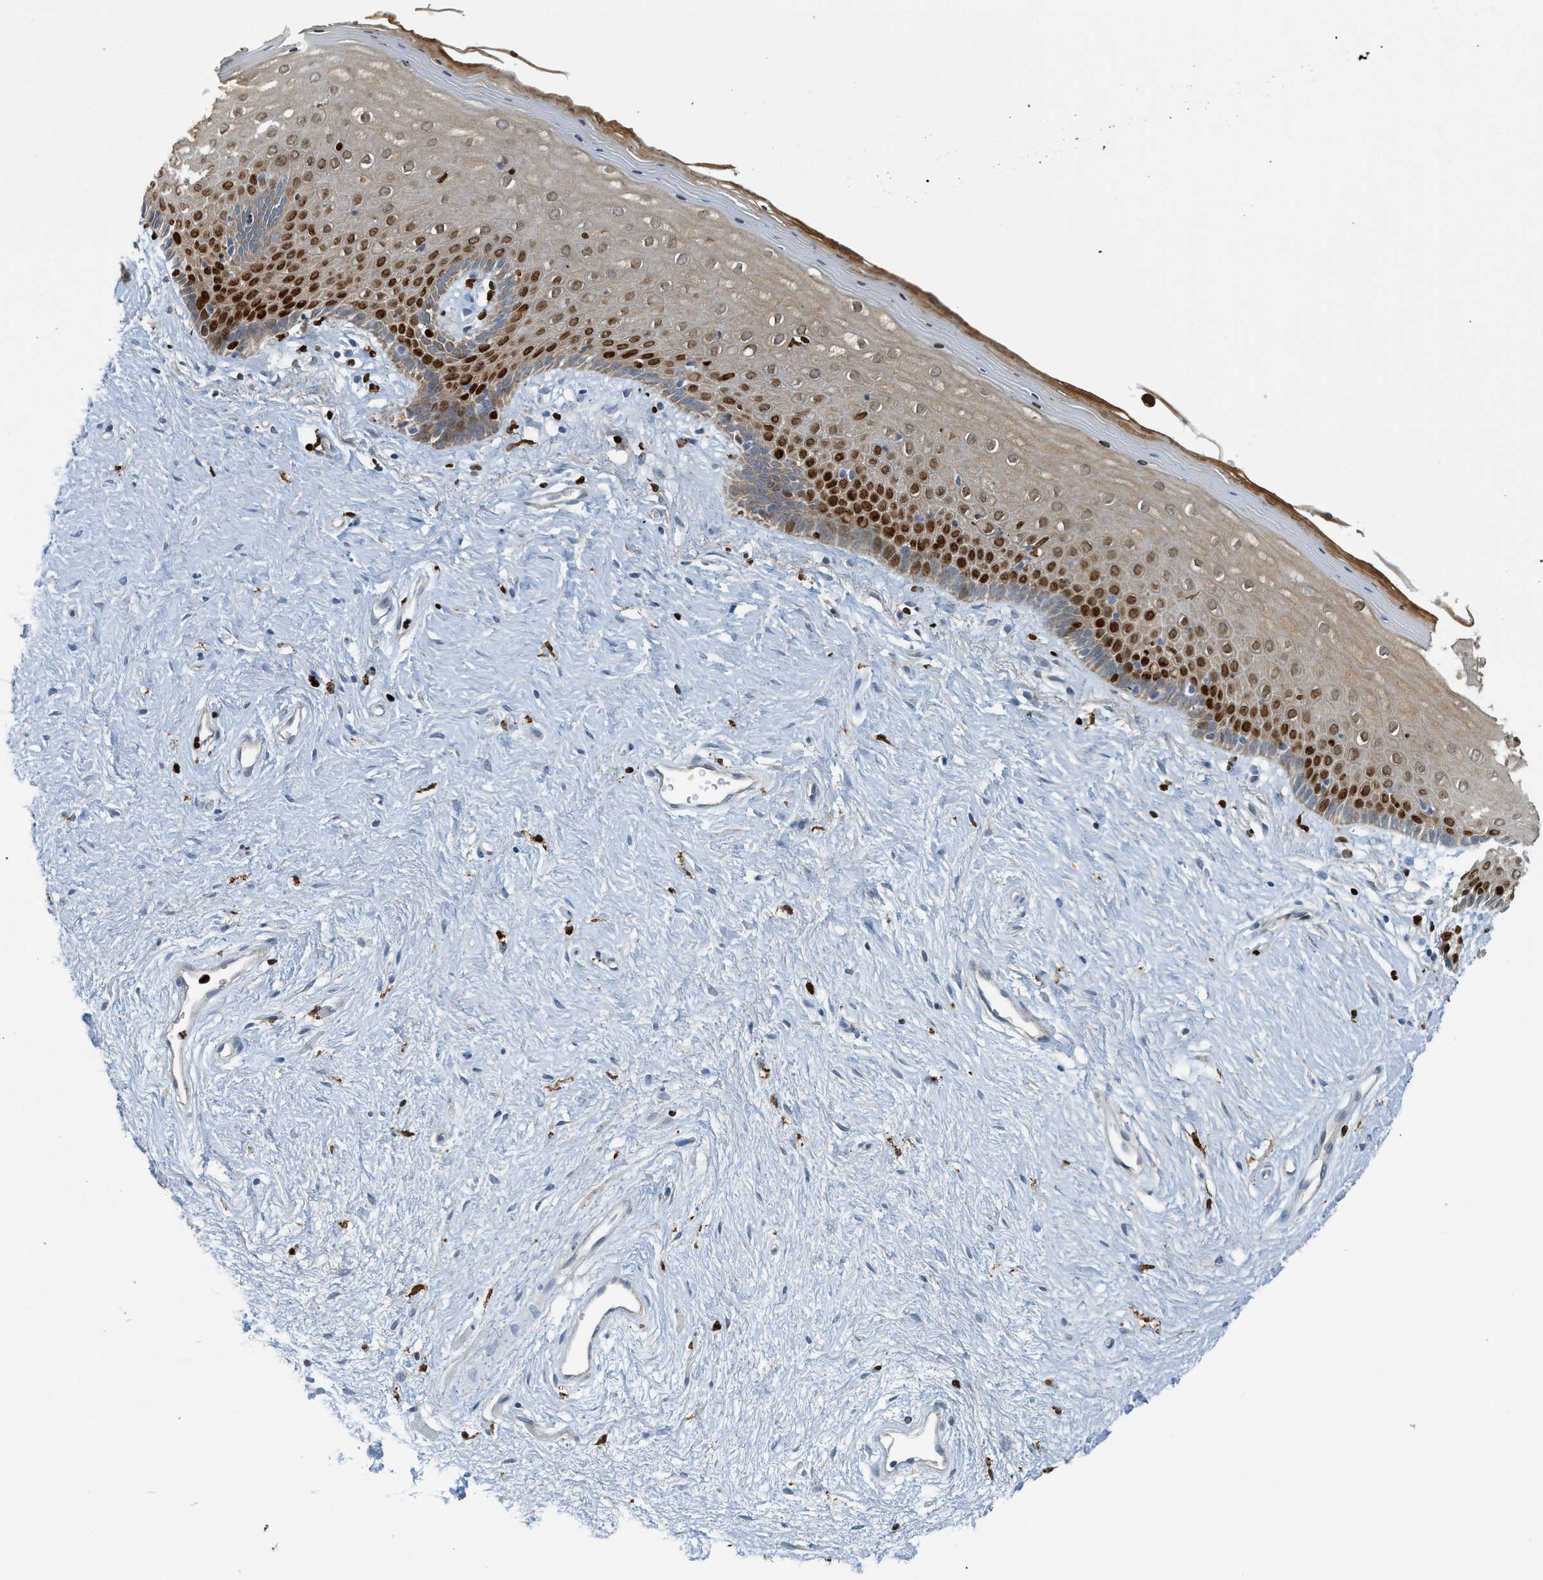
{"staining": {"intensity": "strong", "quantity": ">75%", "location": "cytoplasmic/membranous,nuclear"}, "tissue": "vagina", "cell_type": "Squamous epithelial cells", "image_type": "normal", "snomed": [{"axis": "morphology", "description": "Normal tissue, NOS"}, {"axis": "topography", "description": "Vagina"}], "caption": "Strong cytoplasmic/membranous,nuclear protein expression is seen in about >75% of squamous epithelial cells in vagina.", "gene": "SH3D19", "patient": {"sex": "female", "age": 44}}